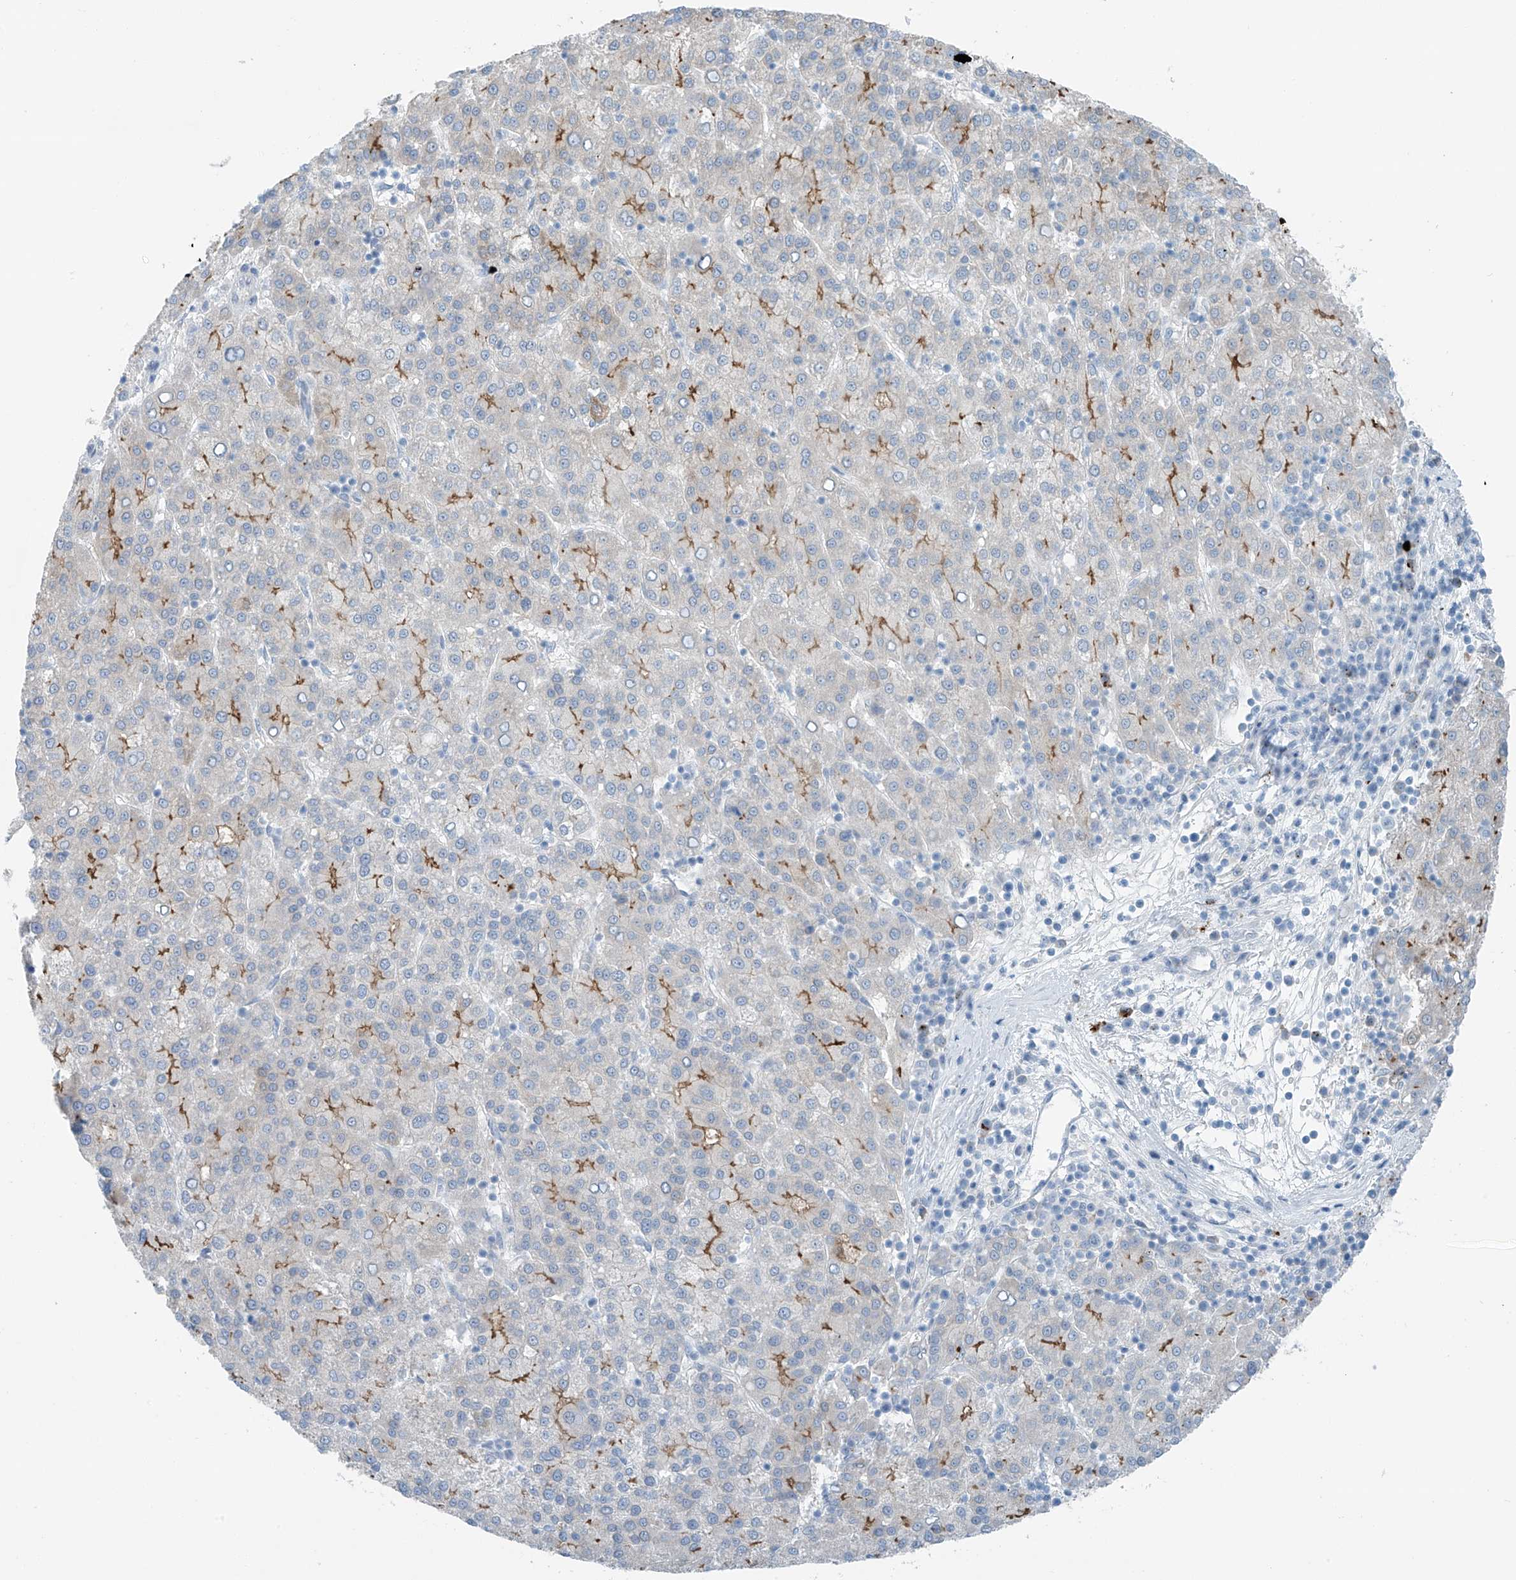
{"staining": {"intensity": "moderate", "quantity": "<25%", "location": "cytoplasmic/membranous"}, "tissue": "liver cancer", "cell_type": "Tumor cells", "image_type": "cancer", "snomed": [{"axis": "morphology", "description": "Carcinoma, Hepatocellular, NOS"}, {"axis": "topography", "description": "Liver"}], "caption": "IHC image of neoplastic tissue: human liver hepatocellular carcinoma stained using IHC shows low levels of moderate protein expression localized specifically in the cytoplasmic/membranous of tumor cells, appearing as a cytoplasmic/membranous brown color.", "gene": "ZNF793", "patient": {"sex": "female", "age": 58}}